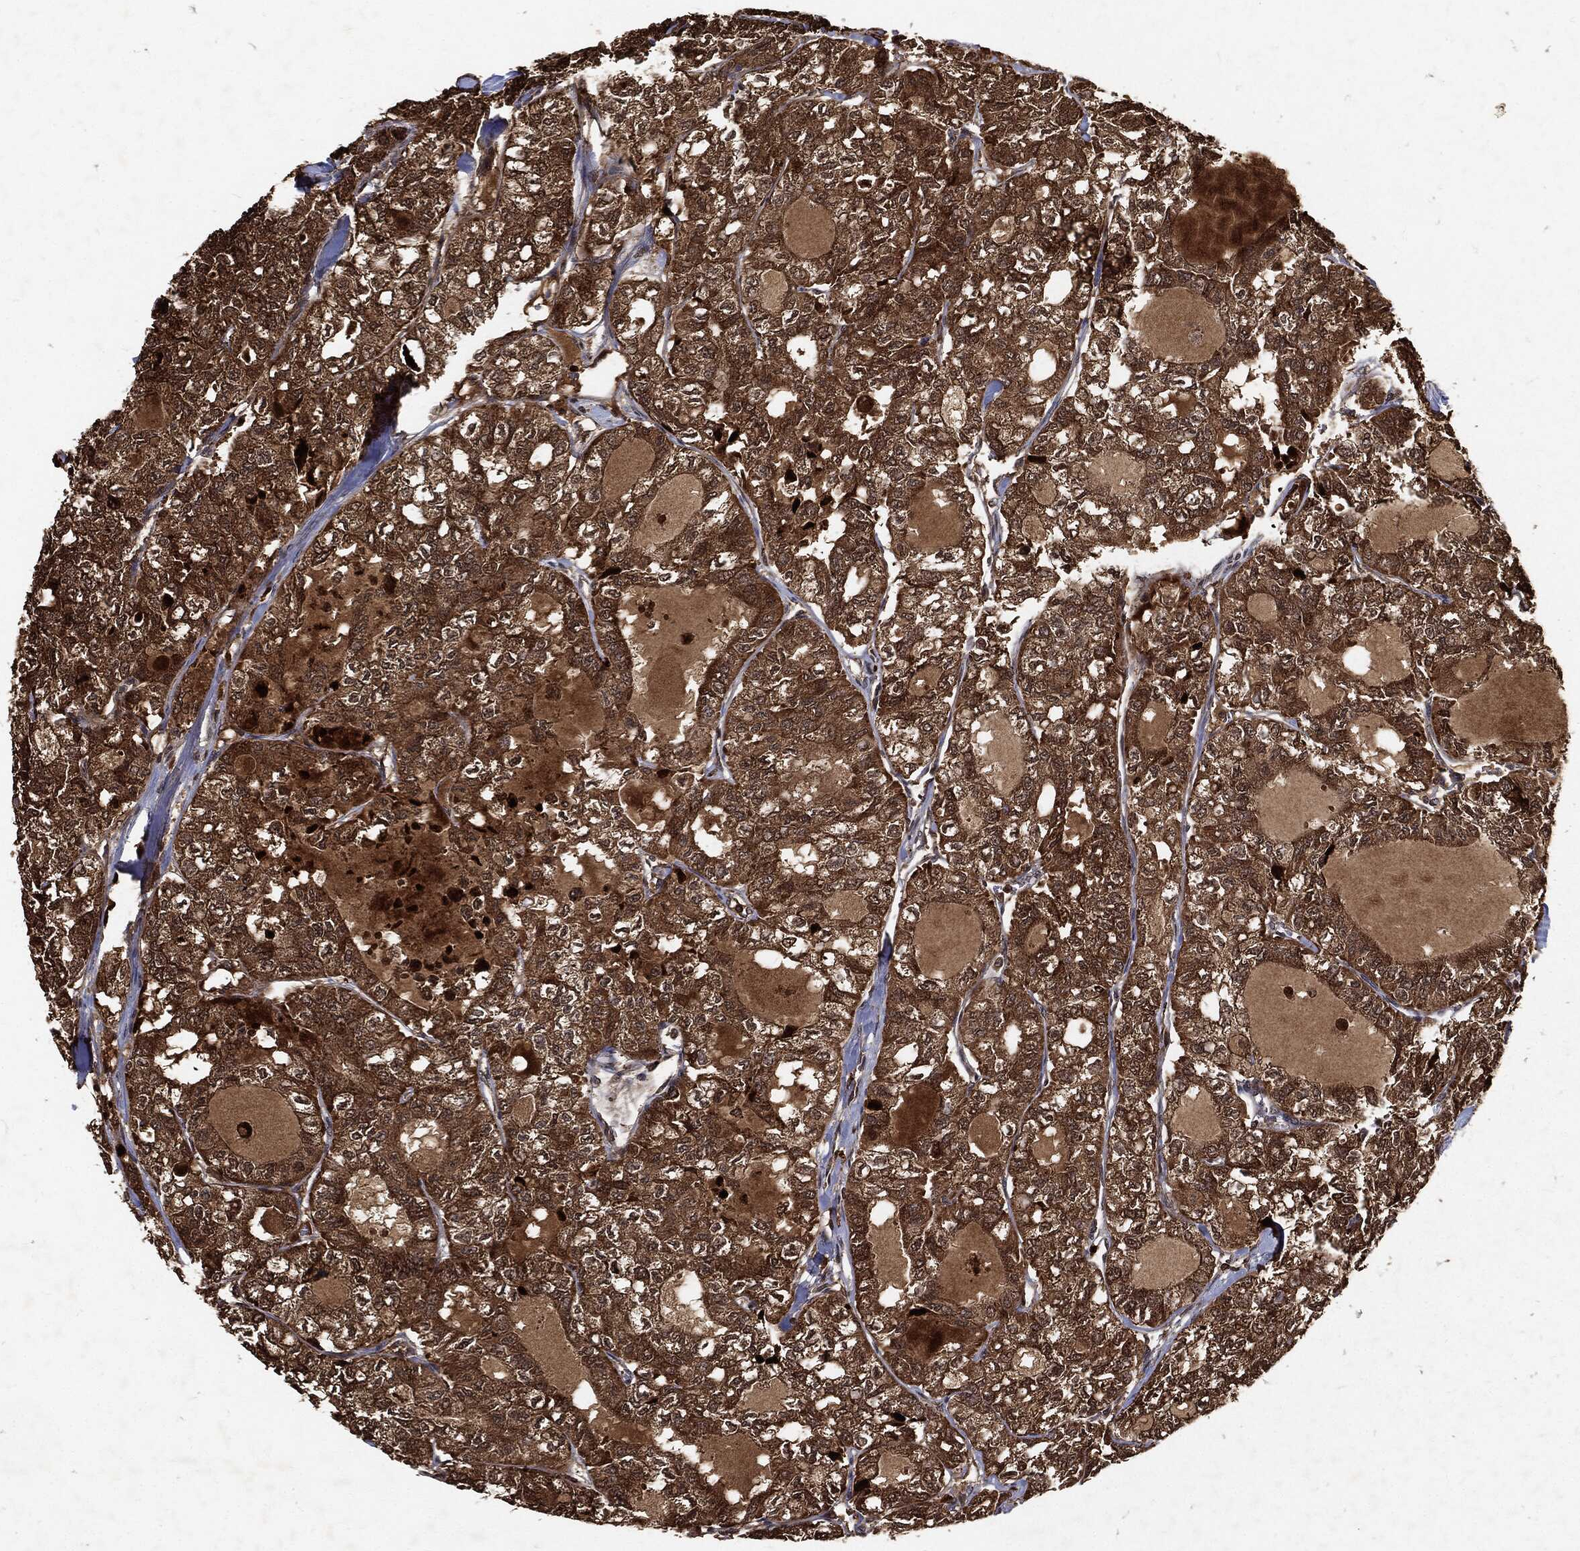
{"staining": {"intensity": "strong", "quantity": ">75%", "location": "cytoplasmic/membranous"}, "tissue": "thyroid cancer", "cell_type": "Tumor cells", "image_type": "cancer", "snomed": [{"axis": "morphology", "description": "Follicular adenoma carcinoma, NOS"}, {"axis": "topography", "description": "Thyroid gland"}], "caption": "This is an image of IHC staining of thyroid cancer (follicular adenoma carcinoma), which shows strong staining in the cytoplasmic/membranous of tumor cells.", "gene": "ZNF226", "patient": {"sex": "male", "age": 75}}